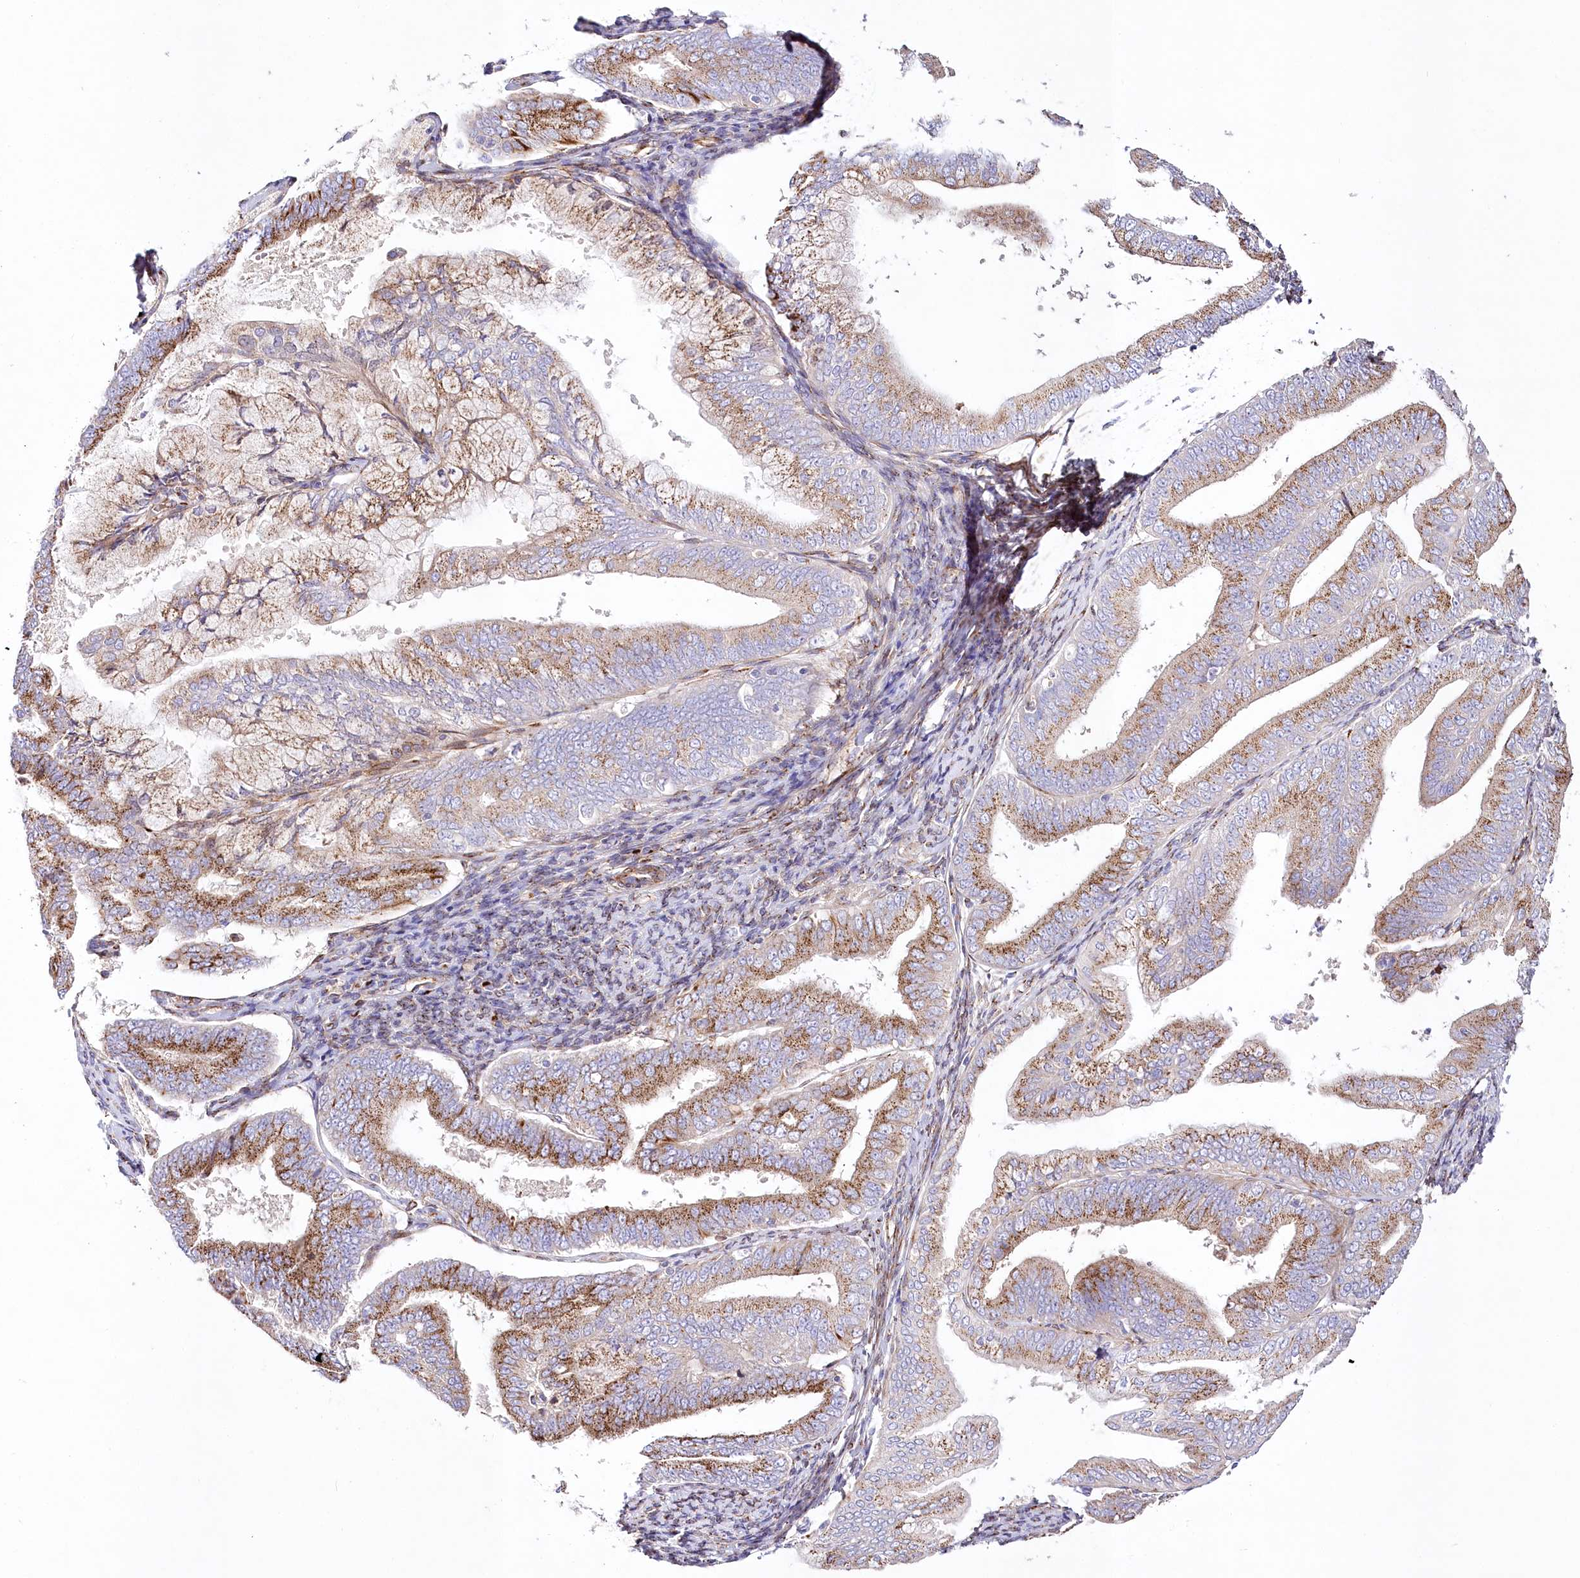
{"staining": {"intensity": "moderate", "quantity": ">75%", "location": "cytoplasmic/membranous"}, "tissue": "endometrial cancer", "cell_type": "Tumor cells", "image_type": "cancer", "snomed": [{"axis": "morphology", "description": "Adenocarcinoma, NOS"}, {"axis": "topography", "description": "Endometrium"}], "caption": "Immunohistochemistry staining of adenocarcinoma (endometrial), which displays medium levels of moderate cytoplasmic/membranous positivity in about >75% of tumor cells indicating moderate cytoplasmic/membranous protein staining. The staining was performed using DAB (brown) for protein detection and nuclei were counterstained in hematoxylin (blue).", "gene": "ABRAXAS2", "patient": {"sex": "female", "age": 63}}